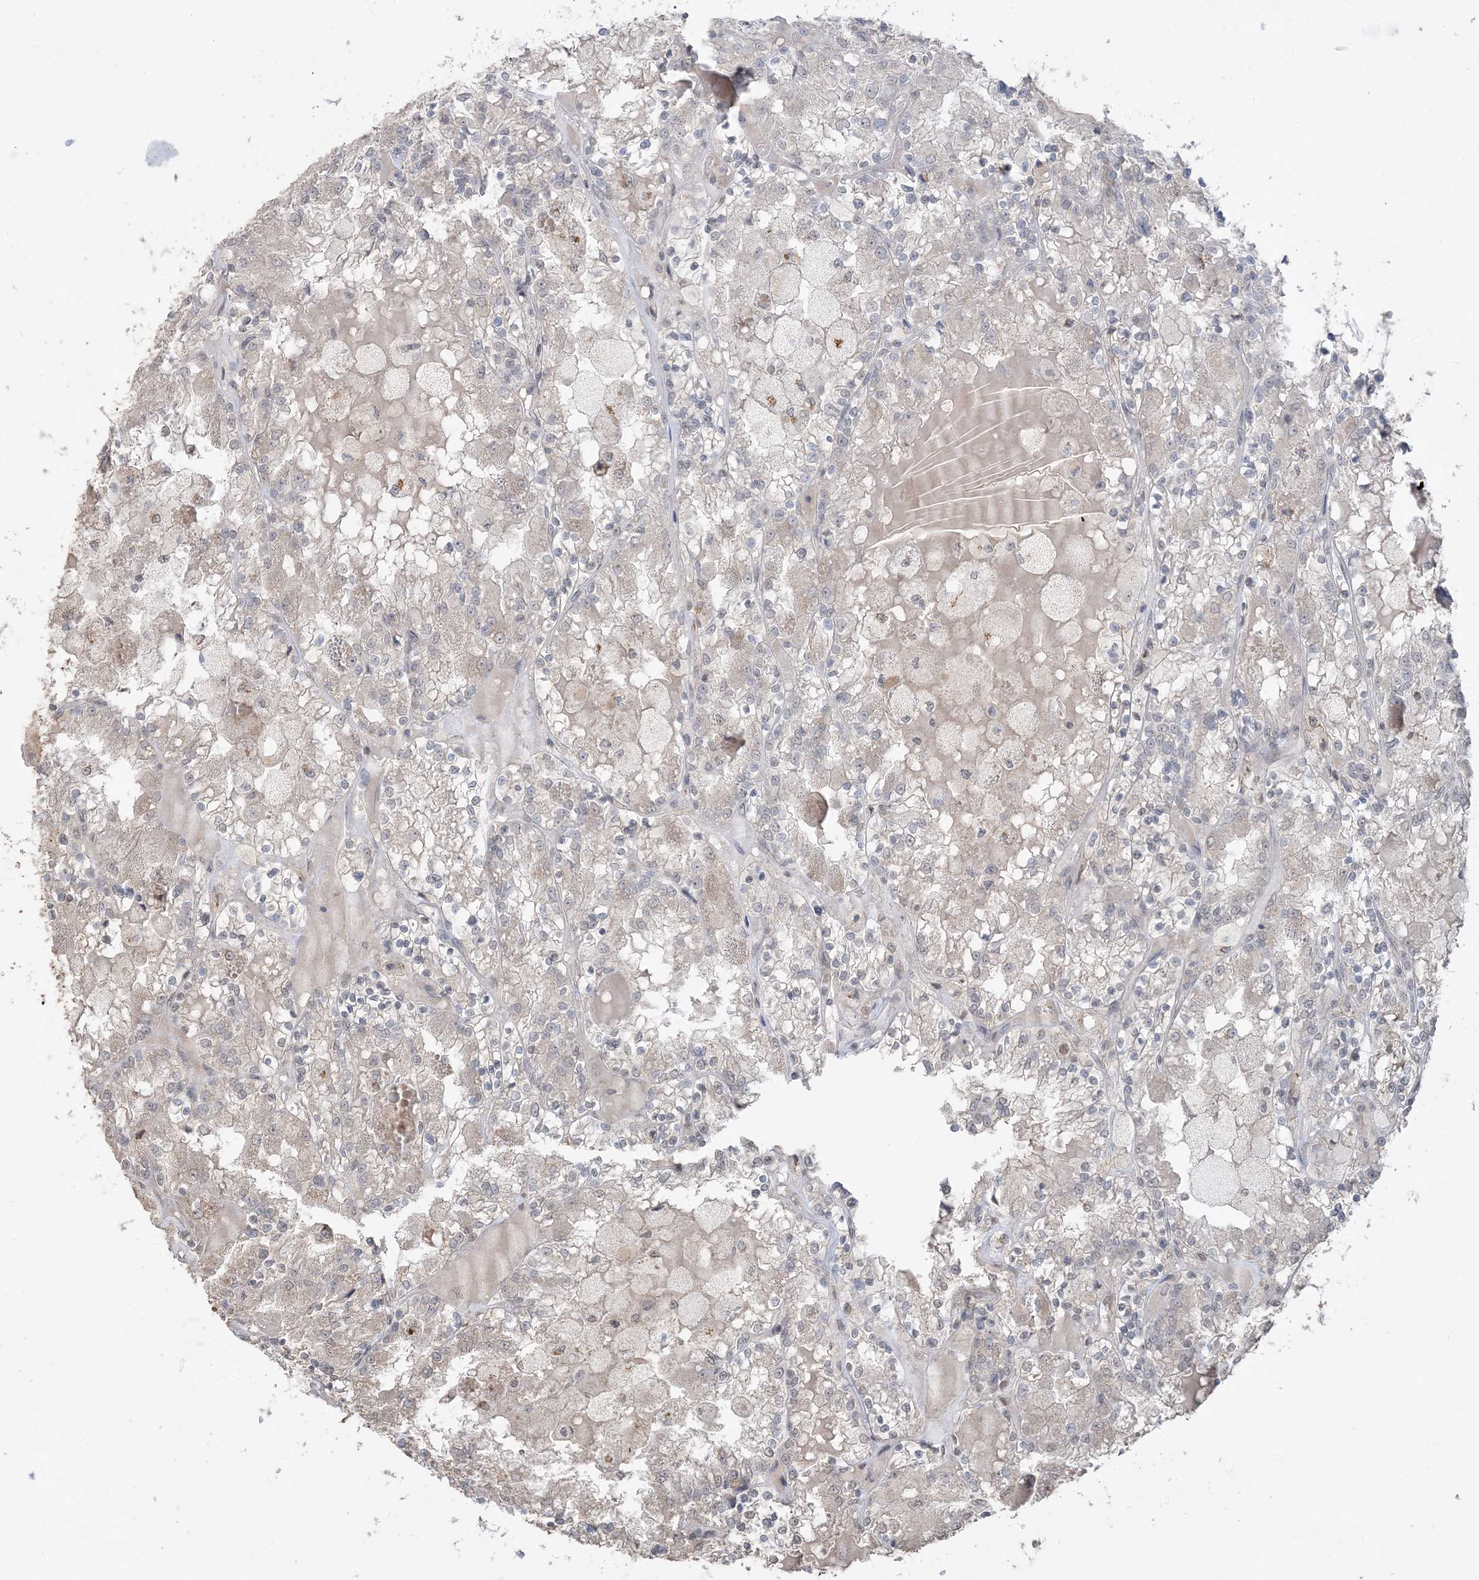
{"staining": {"intensity": "negative", "quantity": "none", "location": "none"}, "tissue": "renal cancer", "cell_type": "Tumor cells", "image_type": "cancer", "snomed": [{"axis": "morphology", "description": "Adenocarcinoma, NOS"}, {"axis": "topography", "description": "Kidney"}], "caption": "There is no significant expression in tumor cells of adenocarcinoma (renal).", "gene": "XRN1", "patient": {"sex": "female", "age": 56}}